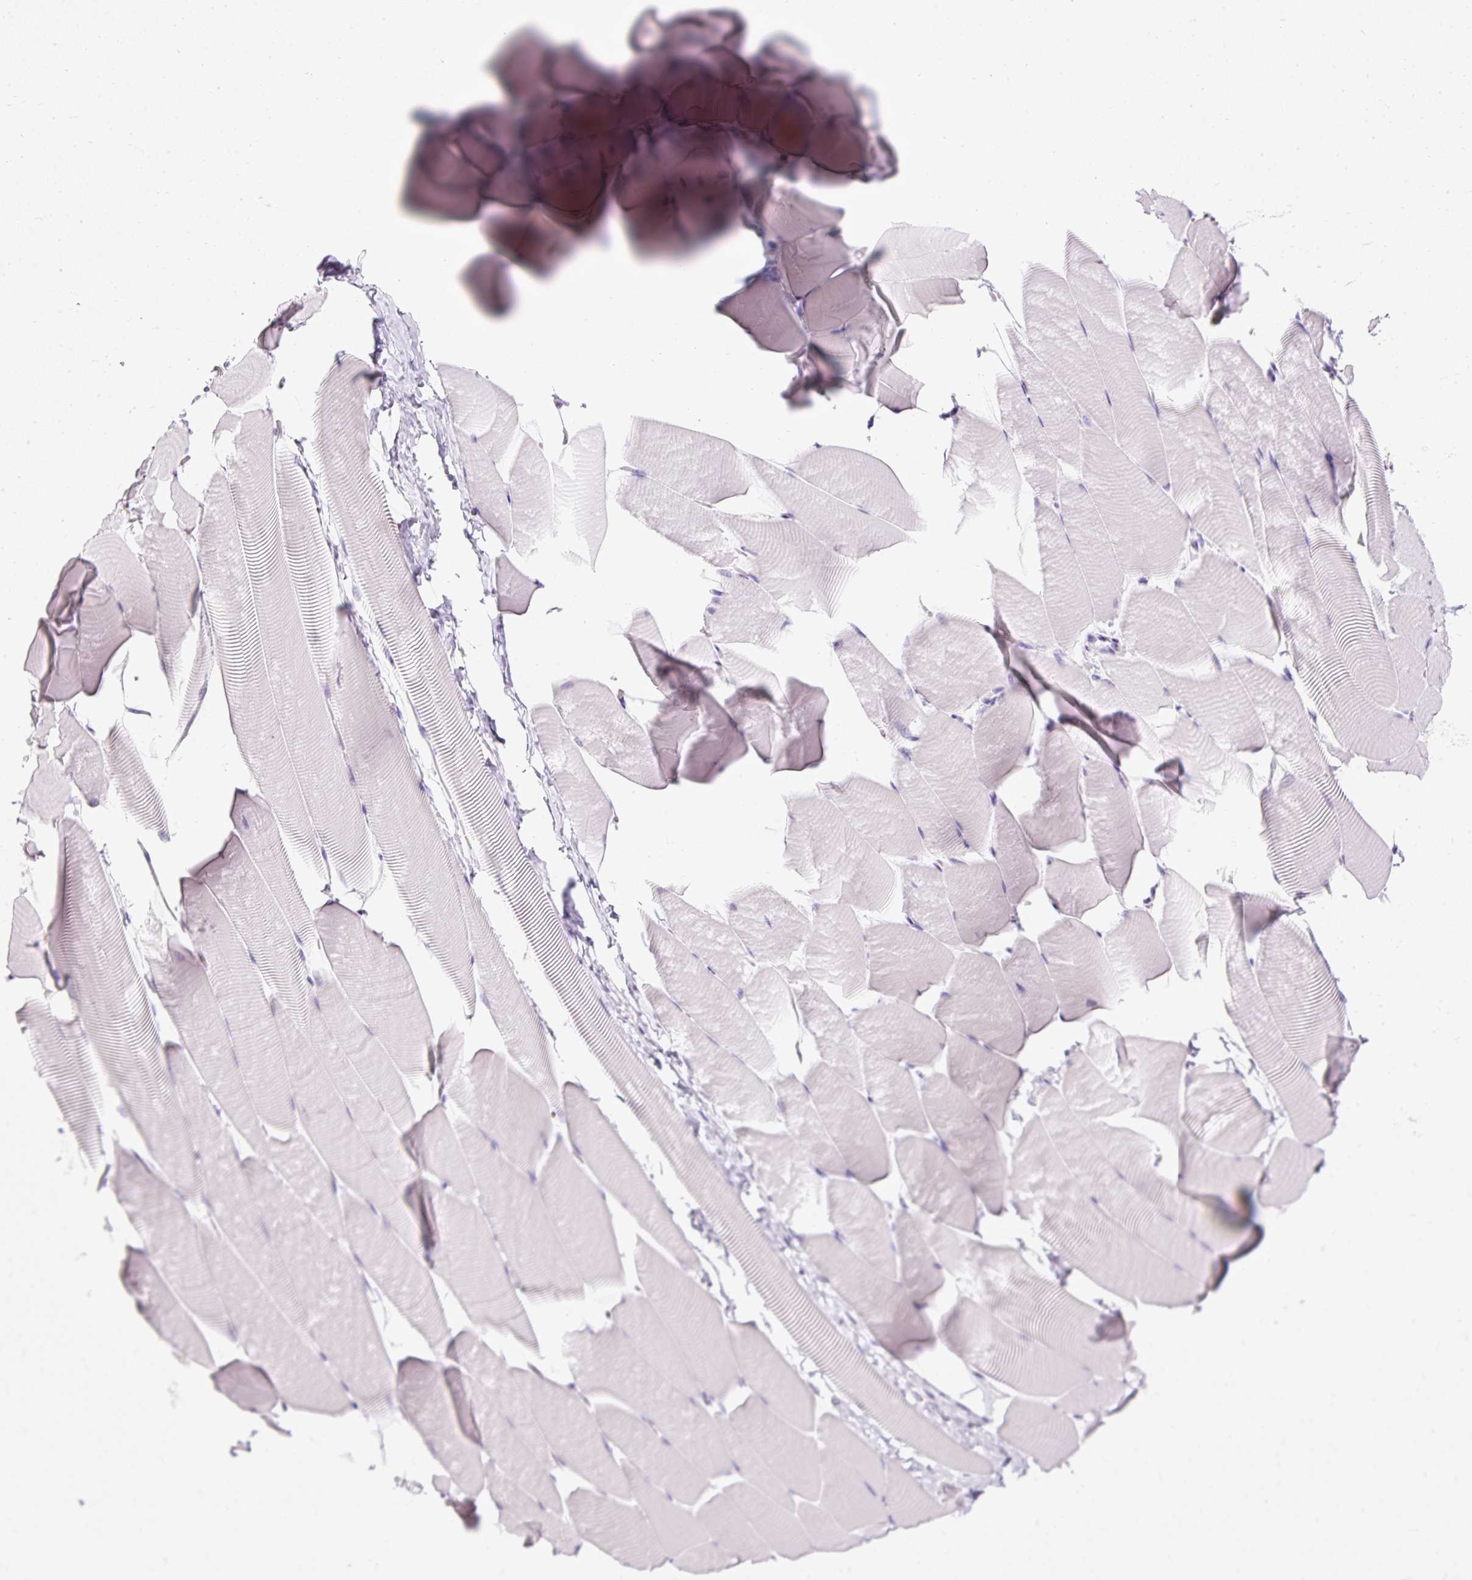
{"staining": {"intensity": "negative", "quantity": "none", "location": "none"}, "tissue": "skeletal muscle", "cell_type": "Myocytes", "image_type": "normal", "snomed": [{"axis": "morphology", "description": "Normal tissue, NOS"}, {"axis": "topography", "description": "Skeletal muscle"}], "caption": "Human skeletal muscle stained for a protein using immunohistochemistry (IHC) shows no expression in myocytes.", "gene": "PDE6B", "patient": {"sex": "male", "age": 25}}